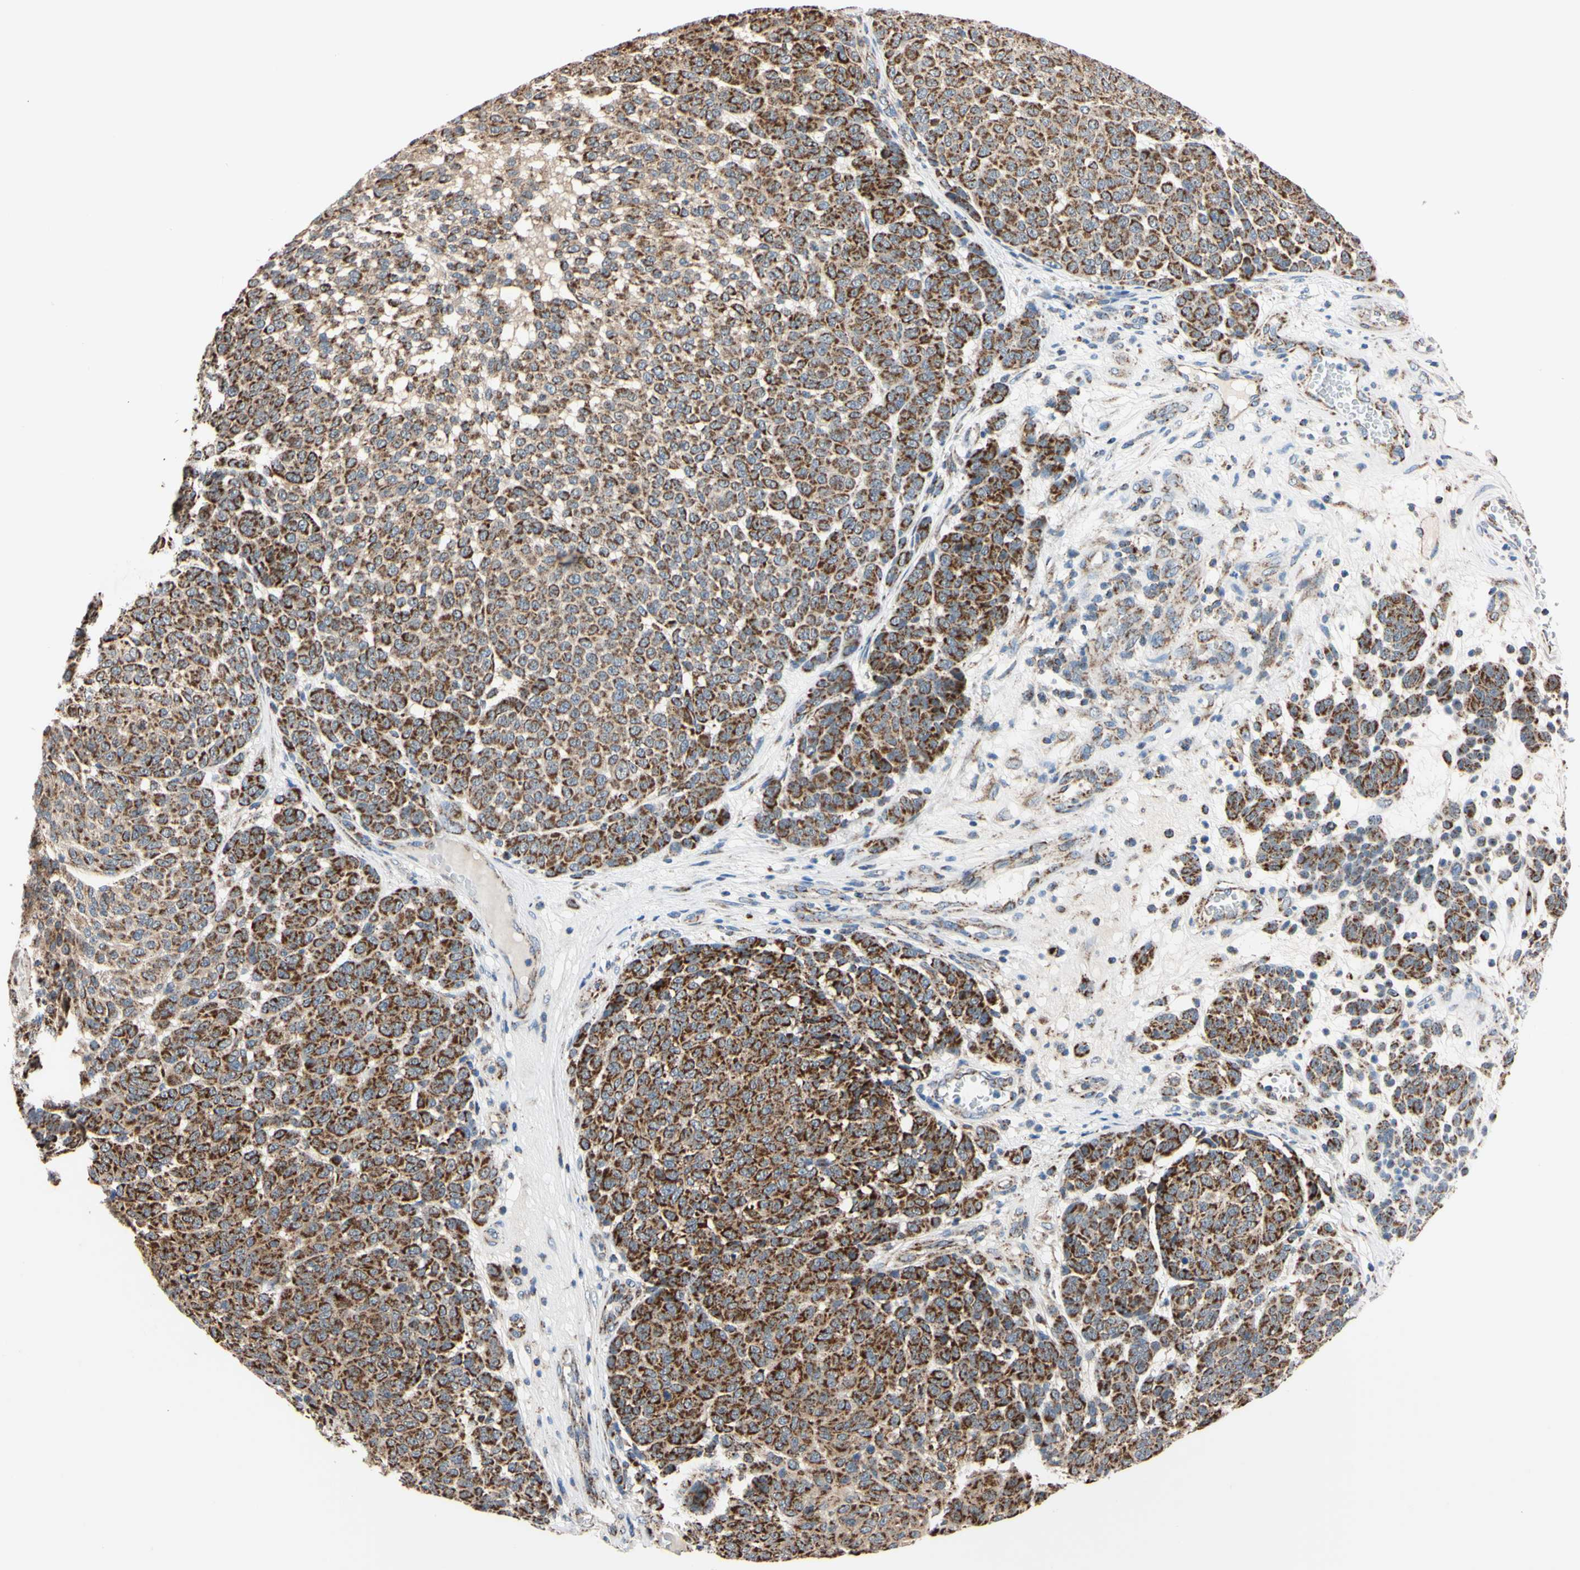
{"staining": {"intensity": "strong", "quantity": ">75%", "location": "cytoplasmic/membranous"}, "tissue": "melanoma", "cell_type": "Tumor cells", "image_type": "cancer", "snomed": [{"axis": "morphology", "description": "Malignant melanoma, NOS"}, {"axis": "topography", "description": "Skin"}], "caption": "Immunohistochemistry (IHC) micrograph of neoplastic tissue: human malignant melanoma stained using immunohistochemistry shows high levels of strong protein expression localized specifically in the cytoplasmic/membranous of tumor cells, appearing as a cytoplasmic/membranous brown color.", "gene": "CLPP", "patient": {"sex": "male", "age": 59}}